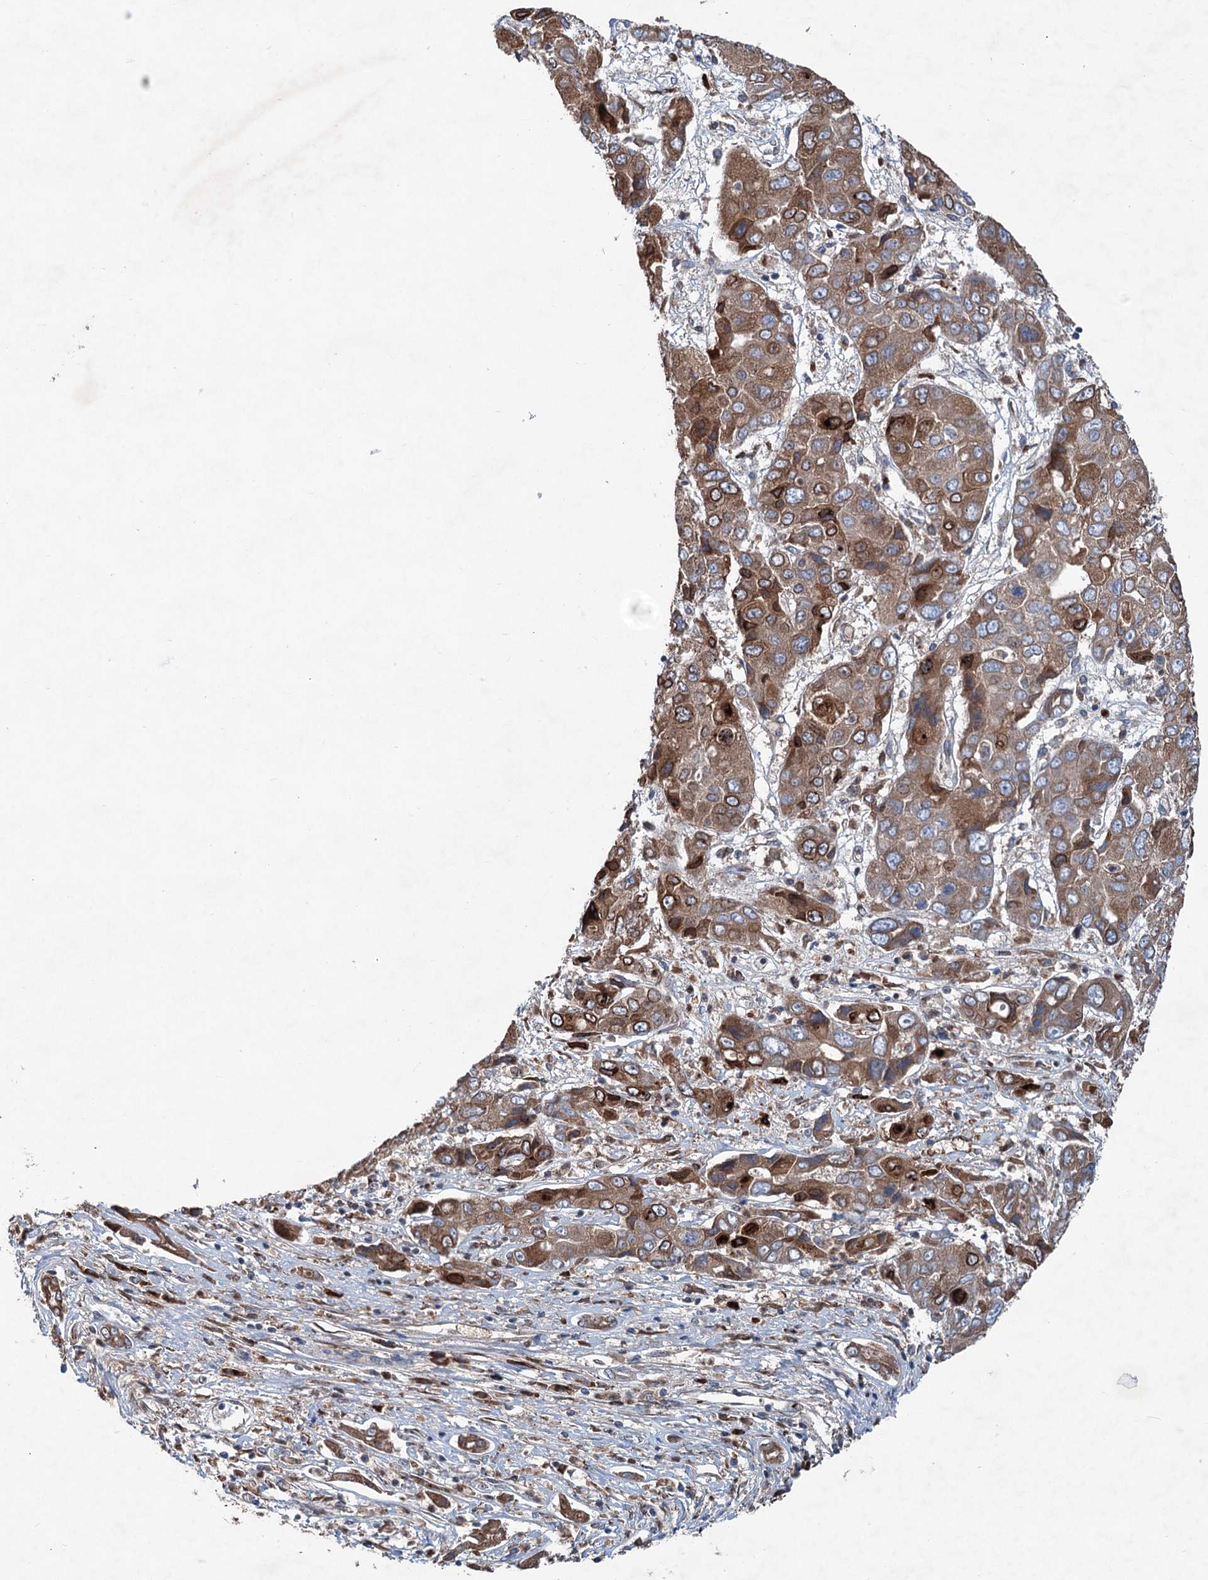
{"staining": {"intensity": "strong", "quantity": ">75%", "location": "cytoplasmic/membranous"}, "tissue": "liver cancer", "cell_type": "Tumor cells", "image_type": "cancer", "snomed": [{"axis": "morphology", "description": "Cholangiocarcinoma"}, {"axis": "topography", "description": "Liver"}], "caption": "Liver cancer (cholangiocarcinoma) stained with a brown dye exhibits strong cytoplasmic/membranous positive staining in about >75% of tumor cells.", "gene": "CALCOCO1", "patient": {"sex": "male", "age": 67}}